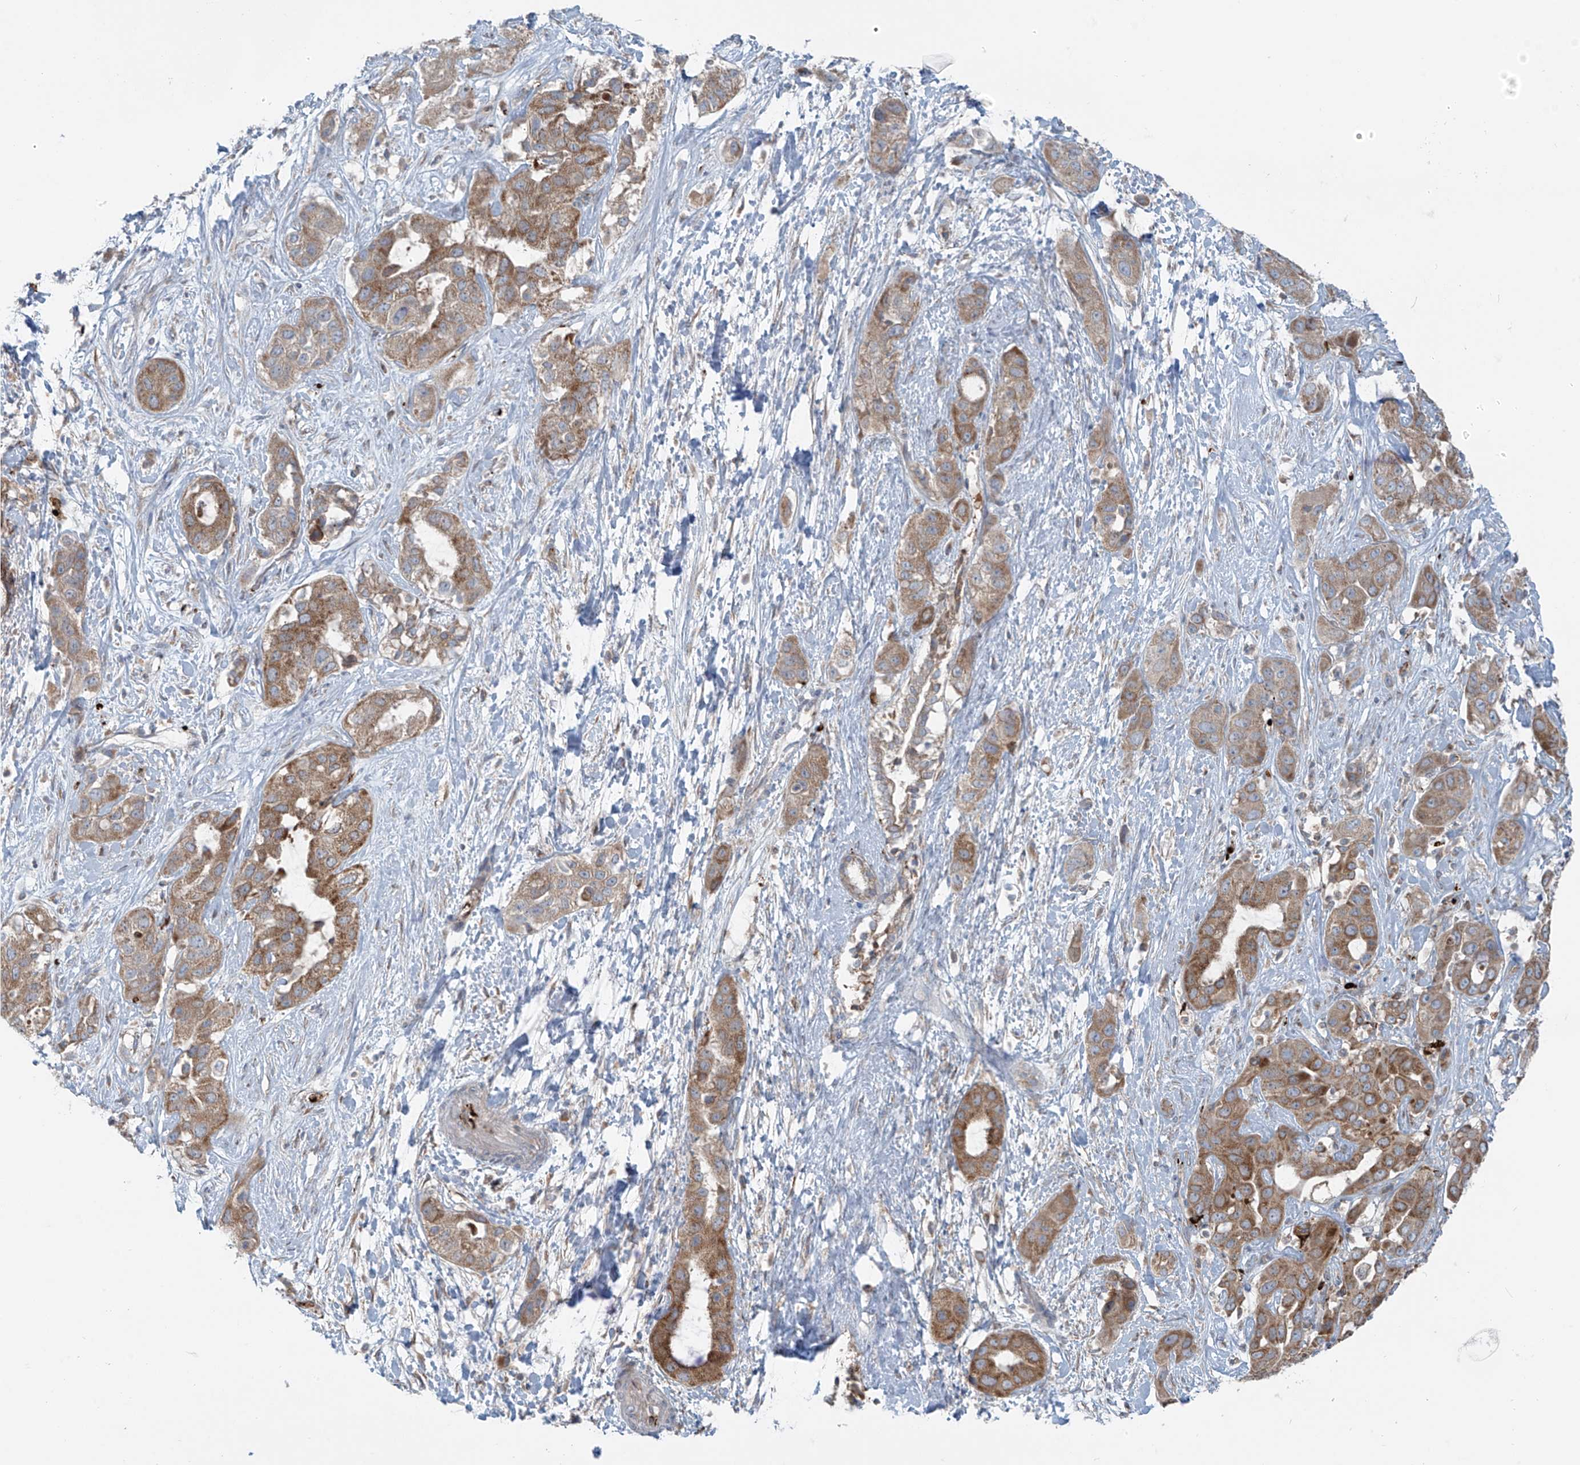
{"staining": {"intensity": "moderate", "quantity": ">75%", "location": "cytoplasmic/membranous"}, "tissue": "liver cancer", "cell_type": "Tumor cells", "image_type": "cancer", "snomed": [{"axis": "morphology", "description": "Cholangiocarcinoma"}, {"axis": "topography", "description": "Liver"}], "caption": "The photomicrograph displays staining of liver cancer, revealing moderate cytoplasmic/membranous protein positivity (brown color) within tumor cells. The staining was performed using DAB to visualize the protein expression in brown, while the nuclei were stained in blue with hematoxylin (Magnification: 20x).", "gene": "LZTS3", "patient": {"sex": "female", "age": 52}}